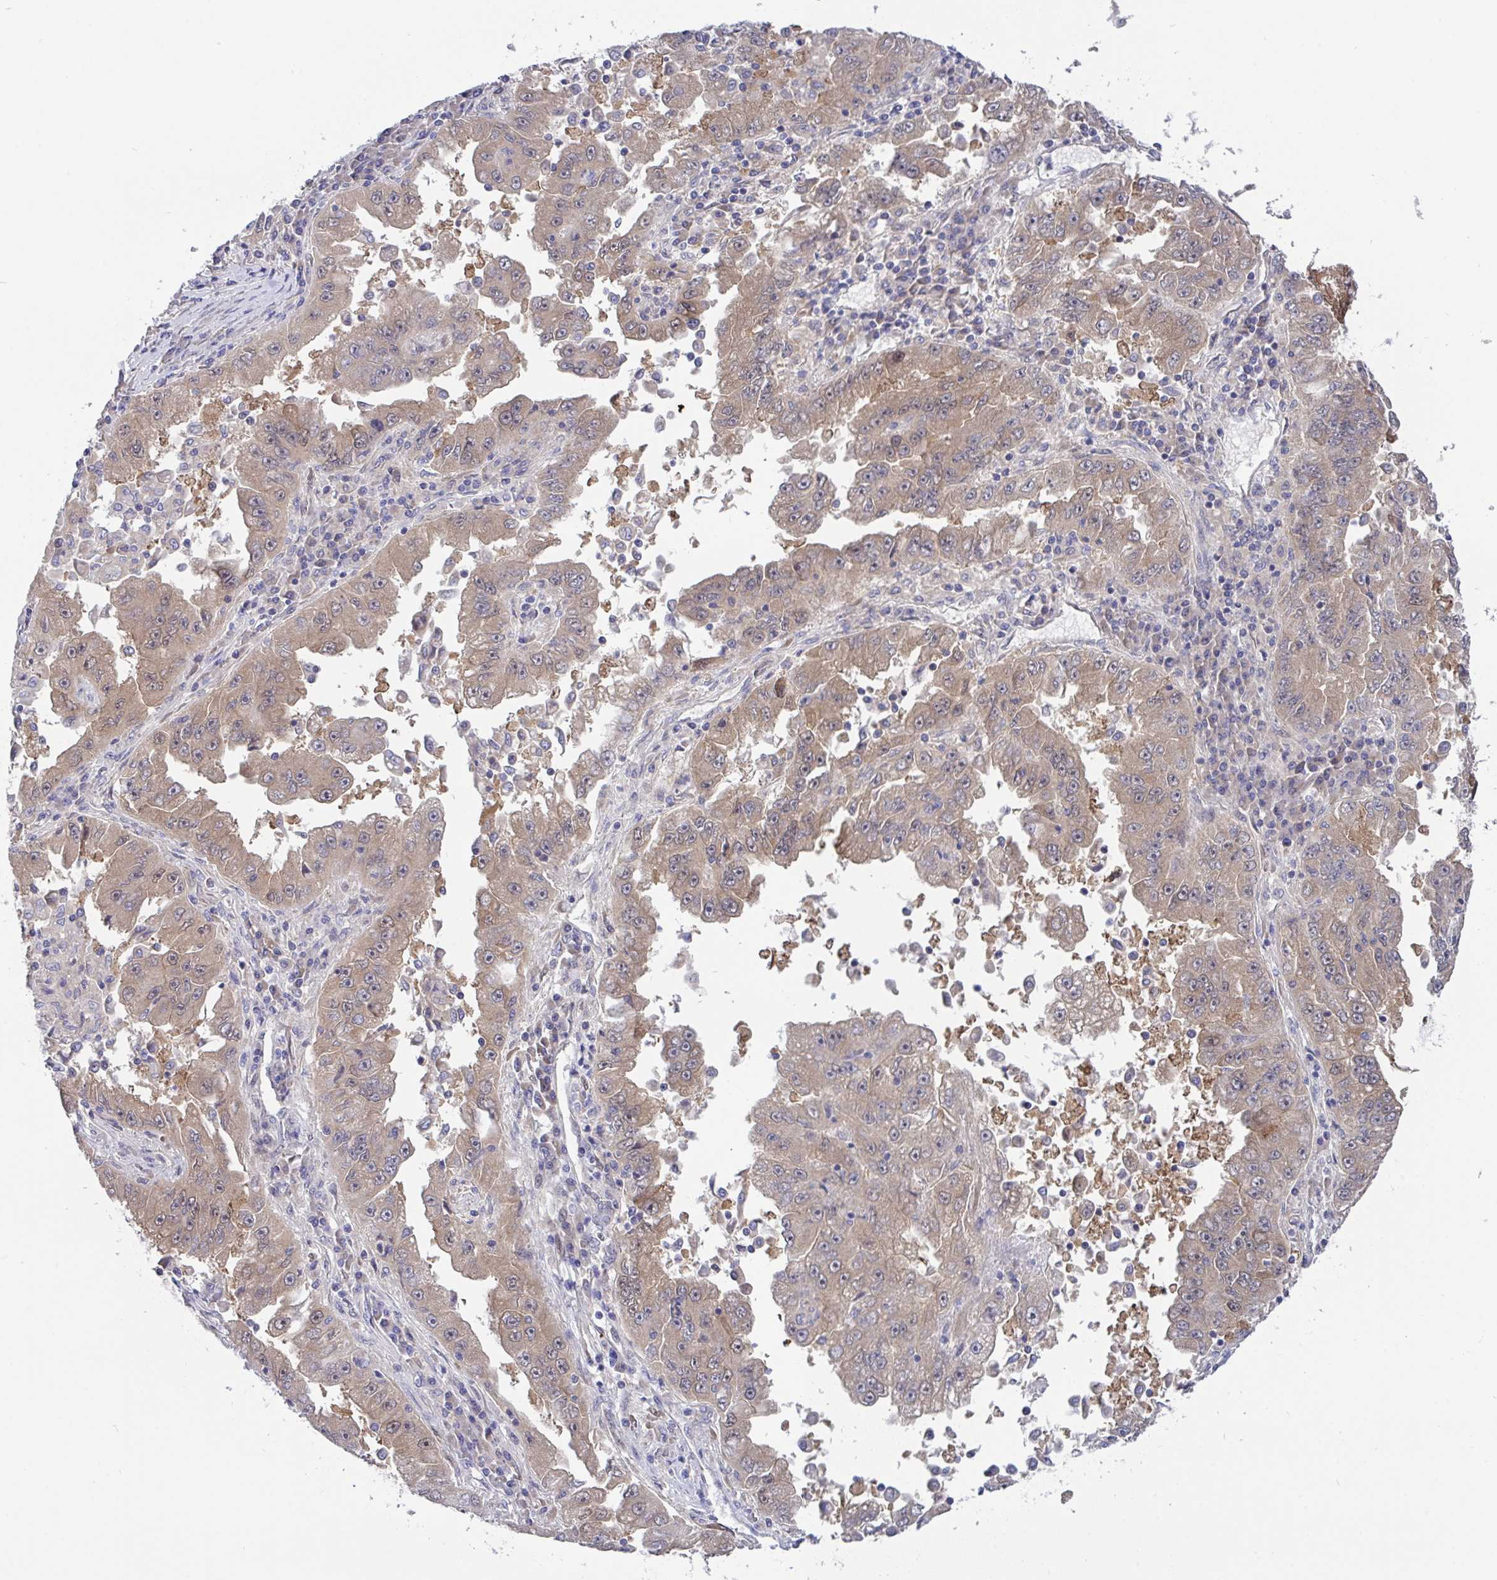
{"staining": {"intensity": "moderate", "quantity": ">75%", "location": "cytoplasmic/membranous"}, "tissue": "lung cancer", "cell_type": "Tumor cells", "image_type": "cancer", "snomed": [{"axis": "morphology", "description": "Adenocarcinoma, NOS"}, {"axis": "morphology", "description": "Adenocarcinoma primary or metastatic"}, {"axis": "topography", "description": "Lung"}], "caption": "Immunohistochemistry (DAB) staining of lung cancer (adenocarcinoma) shows moderate cytoplasmic/membranous protein positivity in about >75% of tumor cells. (brown staining indicates protein expression, while blue staining denotes nuclei).", "gene": "L3HYPDH", "patient": {"sex": "male", "age": 74}}